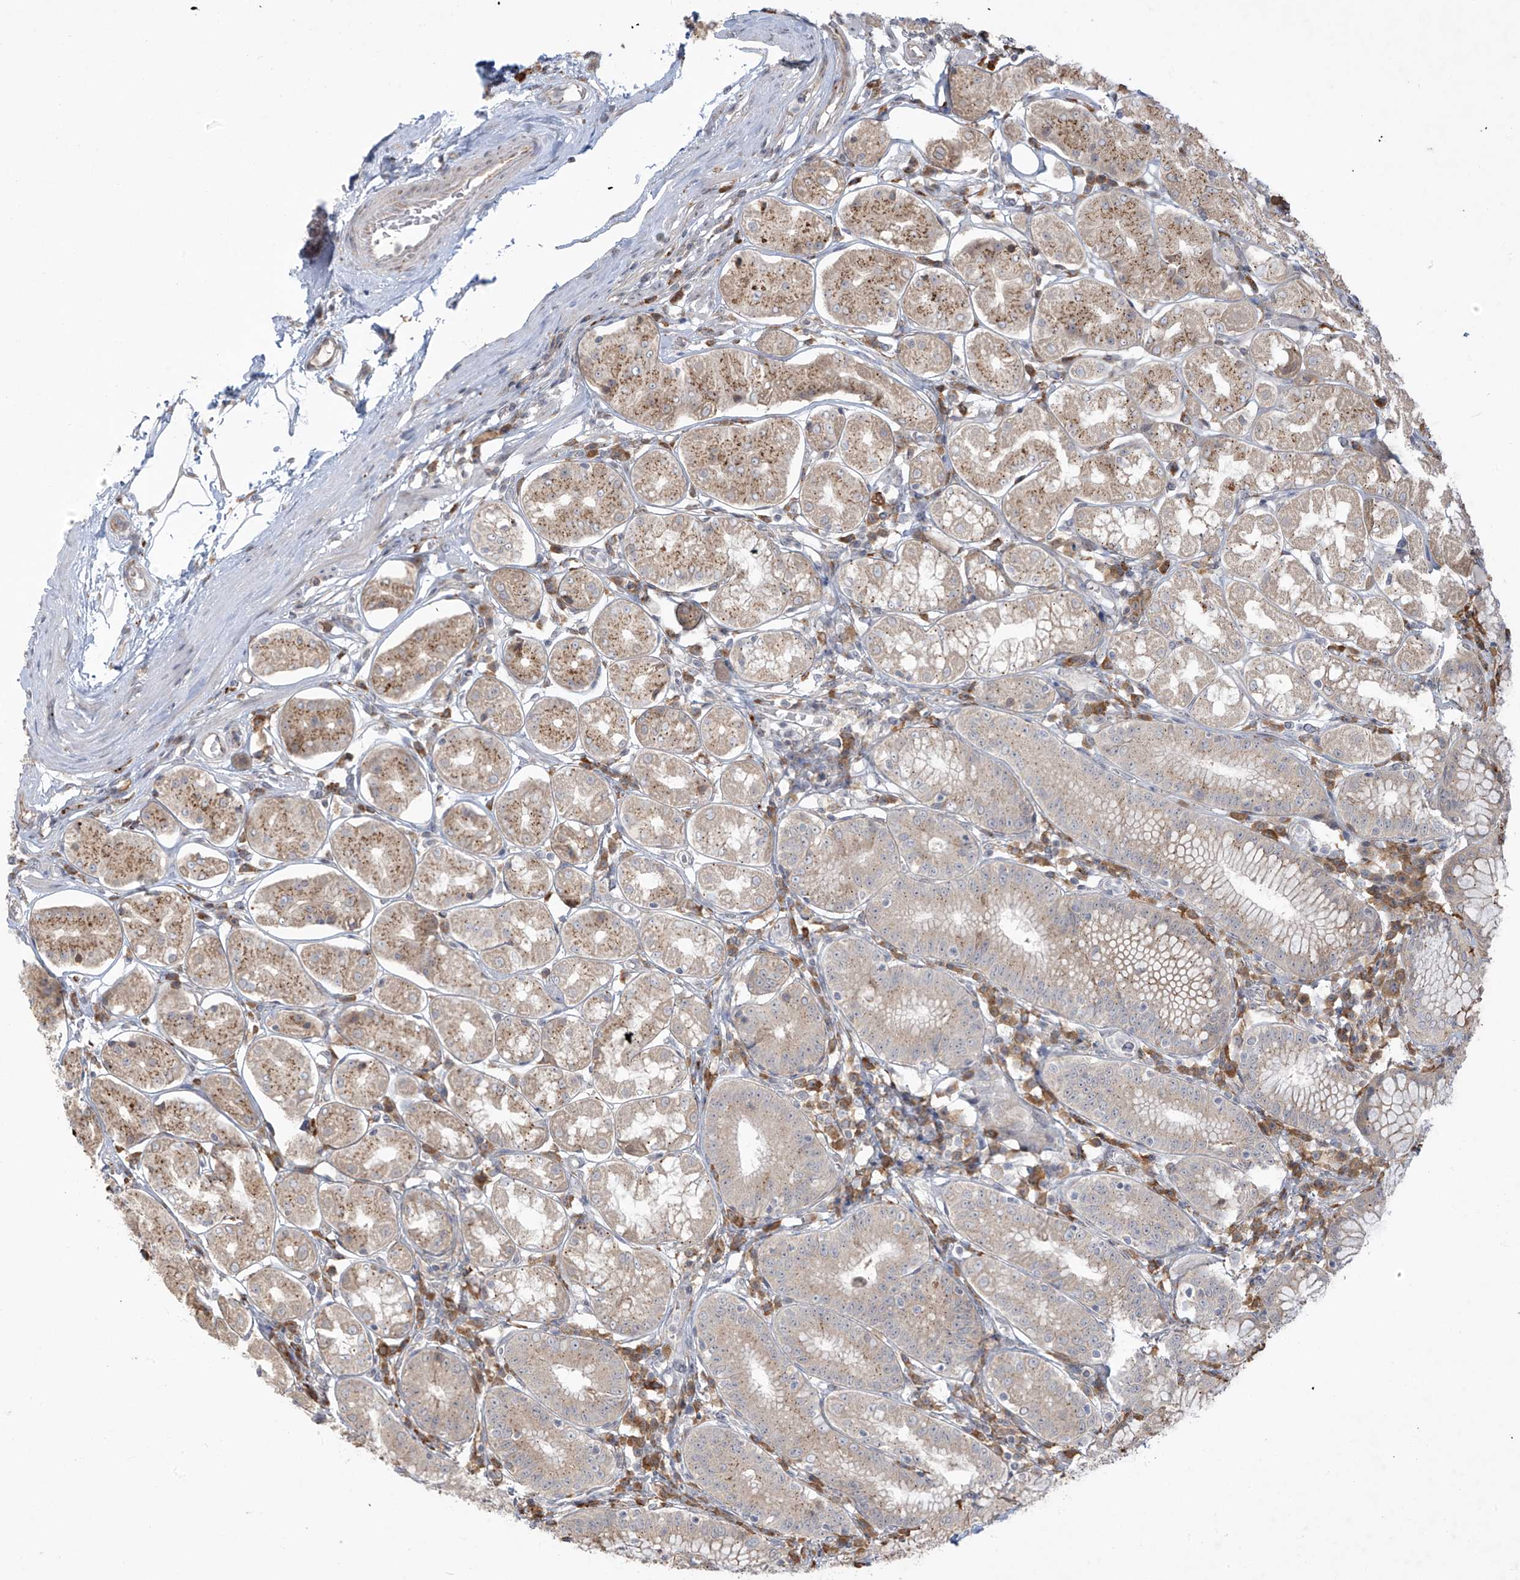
{"staining": {"intensity": "moderate", "quantity": "25%-75%", "location": "cytoplasmic/membranous"}, "tissue": "stomach", "cell_type": "Glandular cells", "image_type": "normal", "snomed": [{"axis": "morphology", "description": "Normal tissue, NOS"}, {"axis": "topography", "description": "Stomach, lower"}], "caption": "Immunohistochemistry micrograph of unremarkable stomach stained for a protein (brown), which demonstrates medium levels of moderate cytoplasmic/membranous staining in approximately 25%-75% of glandular cells.", "gene": "PLEKHM3", "patient": {"sex": "female", "age": 56}}